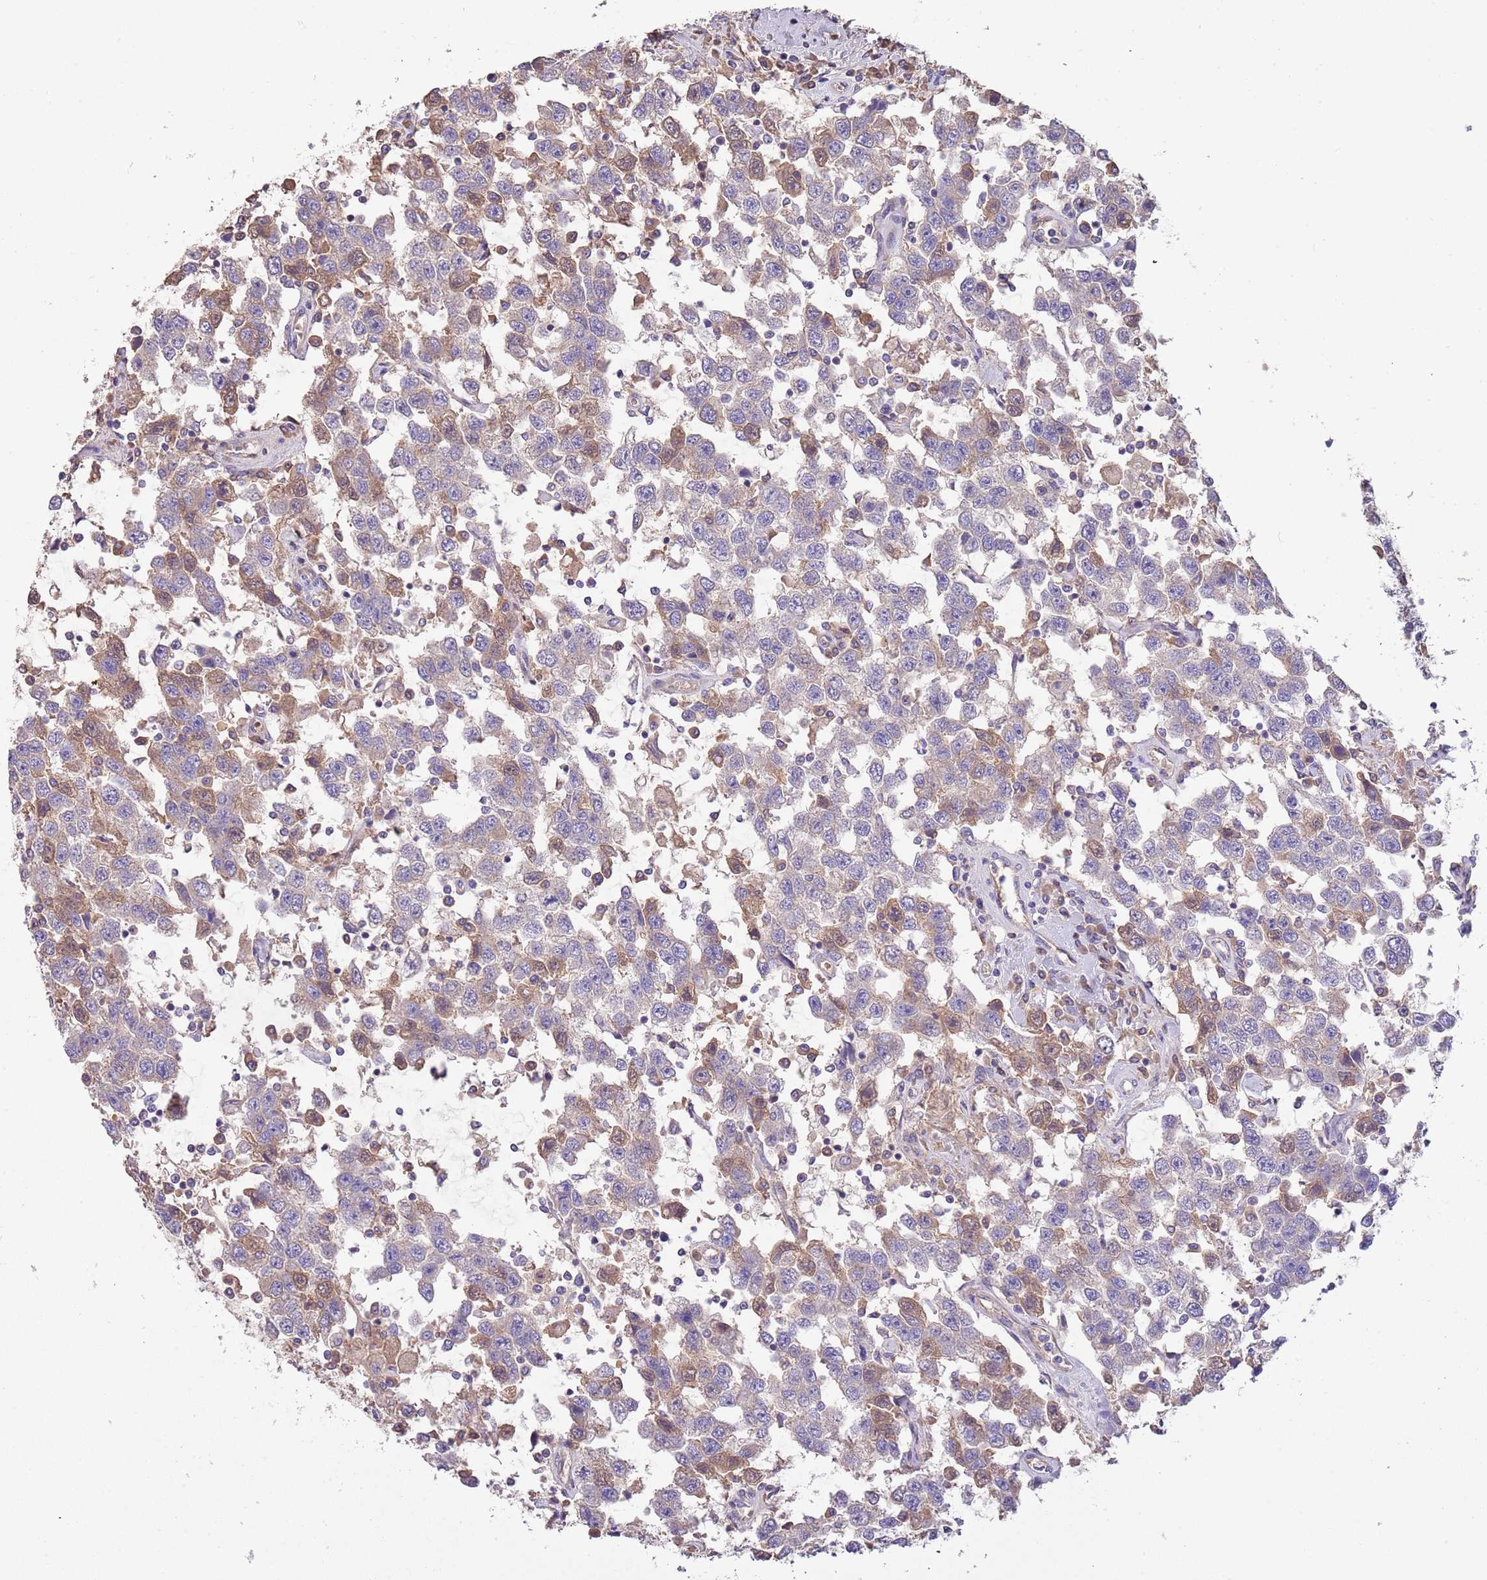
{"staining": {"intensity": "moderate", "quantity": "<25%", "location": "cytoplasmic/membranous"}, "tissue": "testis cancer", "cell_type": "Tumor cells", "image_type": "cancer", "snomed": [{"axis": "morphology", "description": "Seminoma, NOS"}, {"axis": "topography", "description": "Testis"}], "caption": "DAB (3,3'-diaminobenzidine) immunohistochemical staining of human testis seminoma demonstrates moderate cytoplasmic/membranous protein positivity in approximately <25% of tumor cells.", "gene": "TRMO", "patient": {"sex": "male", "age": 41}}